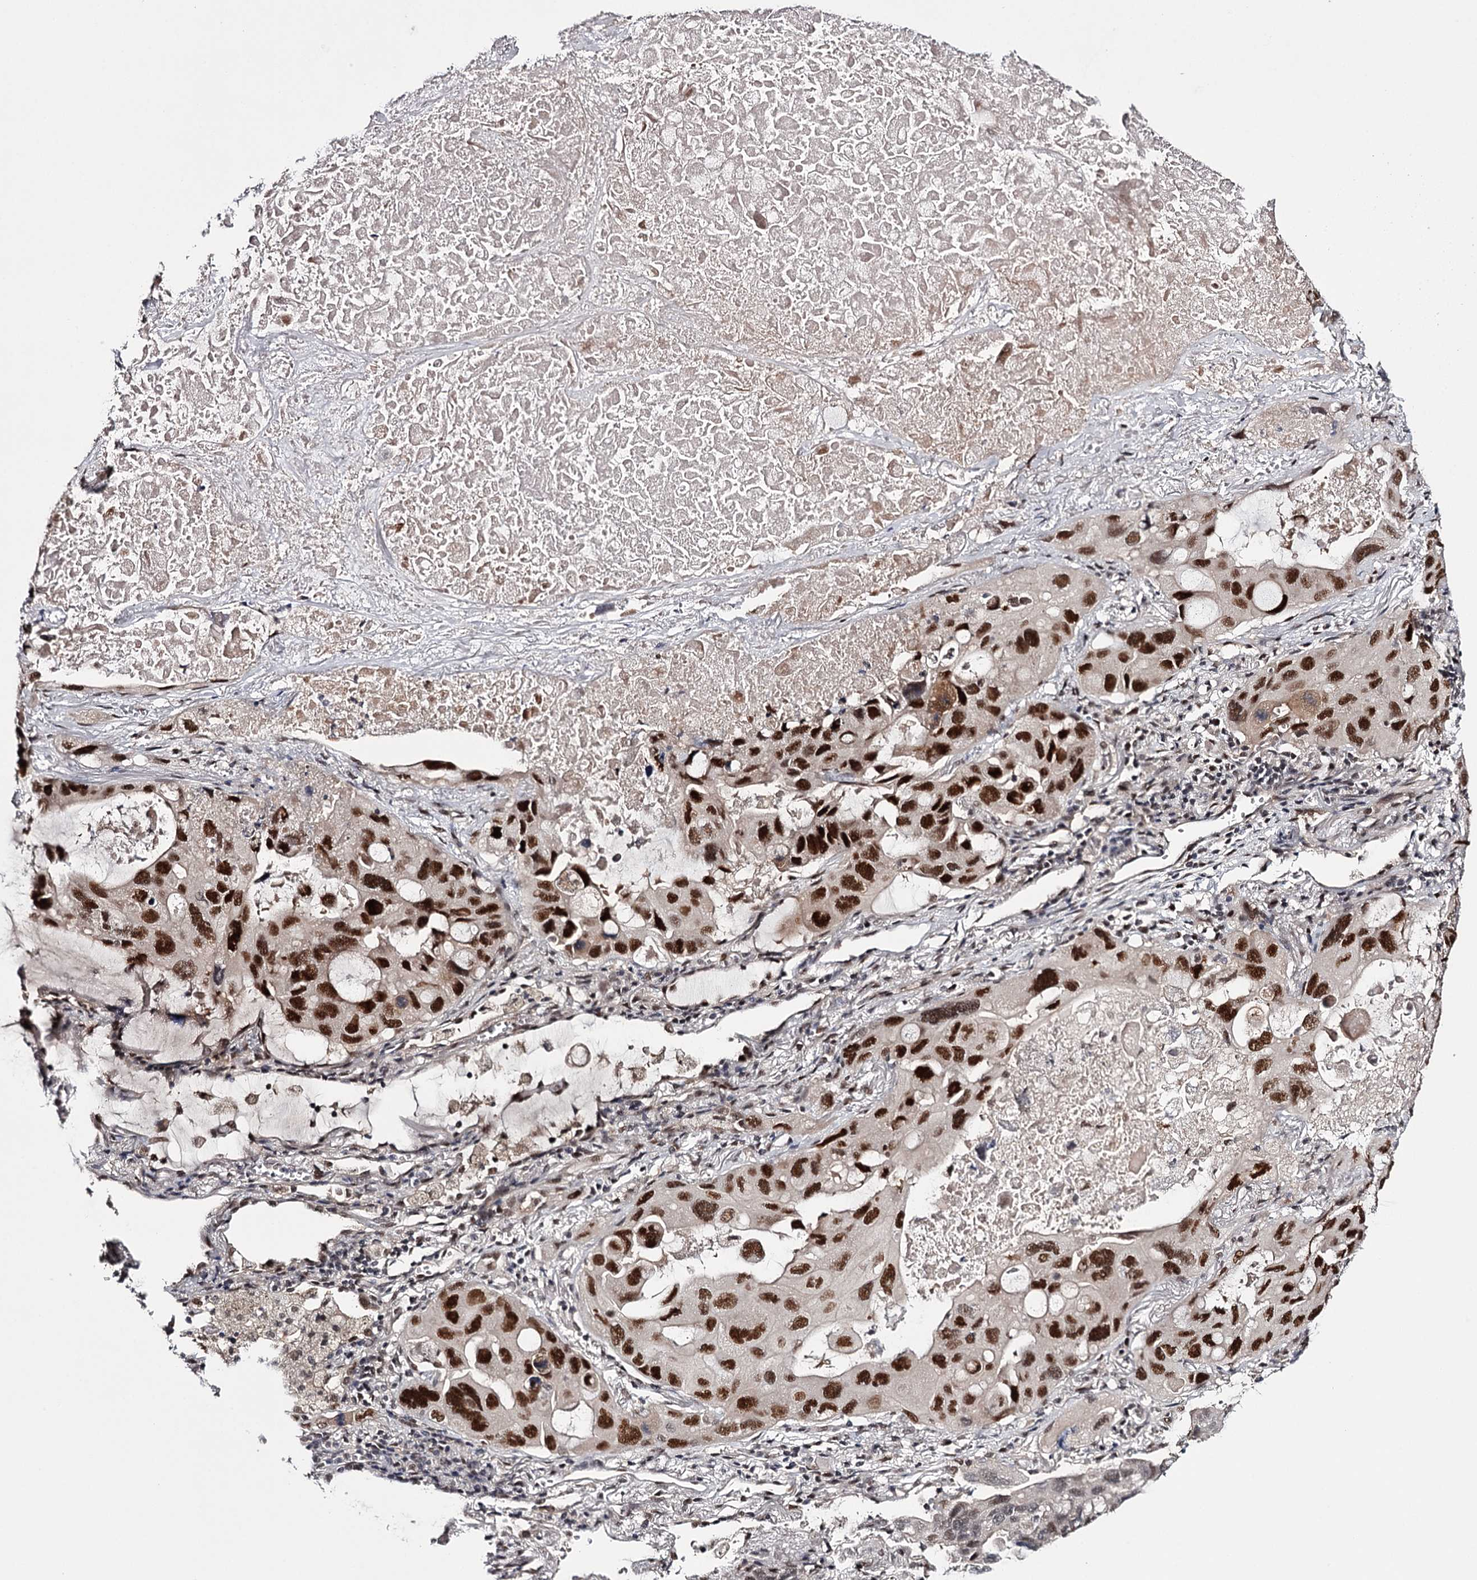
{"staining": {"intensity": "strong", "quantity": ">75%", "location": "nuclear"}, "tissue": "lung cancer", "cell_type": "Tumor cells", "image_type": "cancer", "snomed": [{"axis": "morphology", "description": "Squamous cell carcinoma, NOS"}, {"axis": "topography", "description": "Lung"}], "caption": "IHC histopathology image of neoplastic tissue: human lung squamous cell carcinoma stained using IHC demonstrates high levels of strong protein expression localized specifically in the nuclear of tumor cells, appearing as a nuclear brown color.", "gene": "TTC33", "patient": {"sex": "female", "age": 73}}